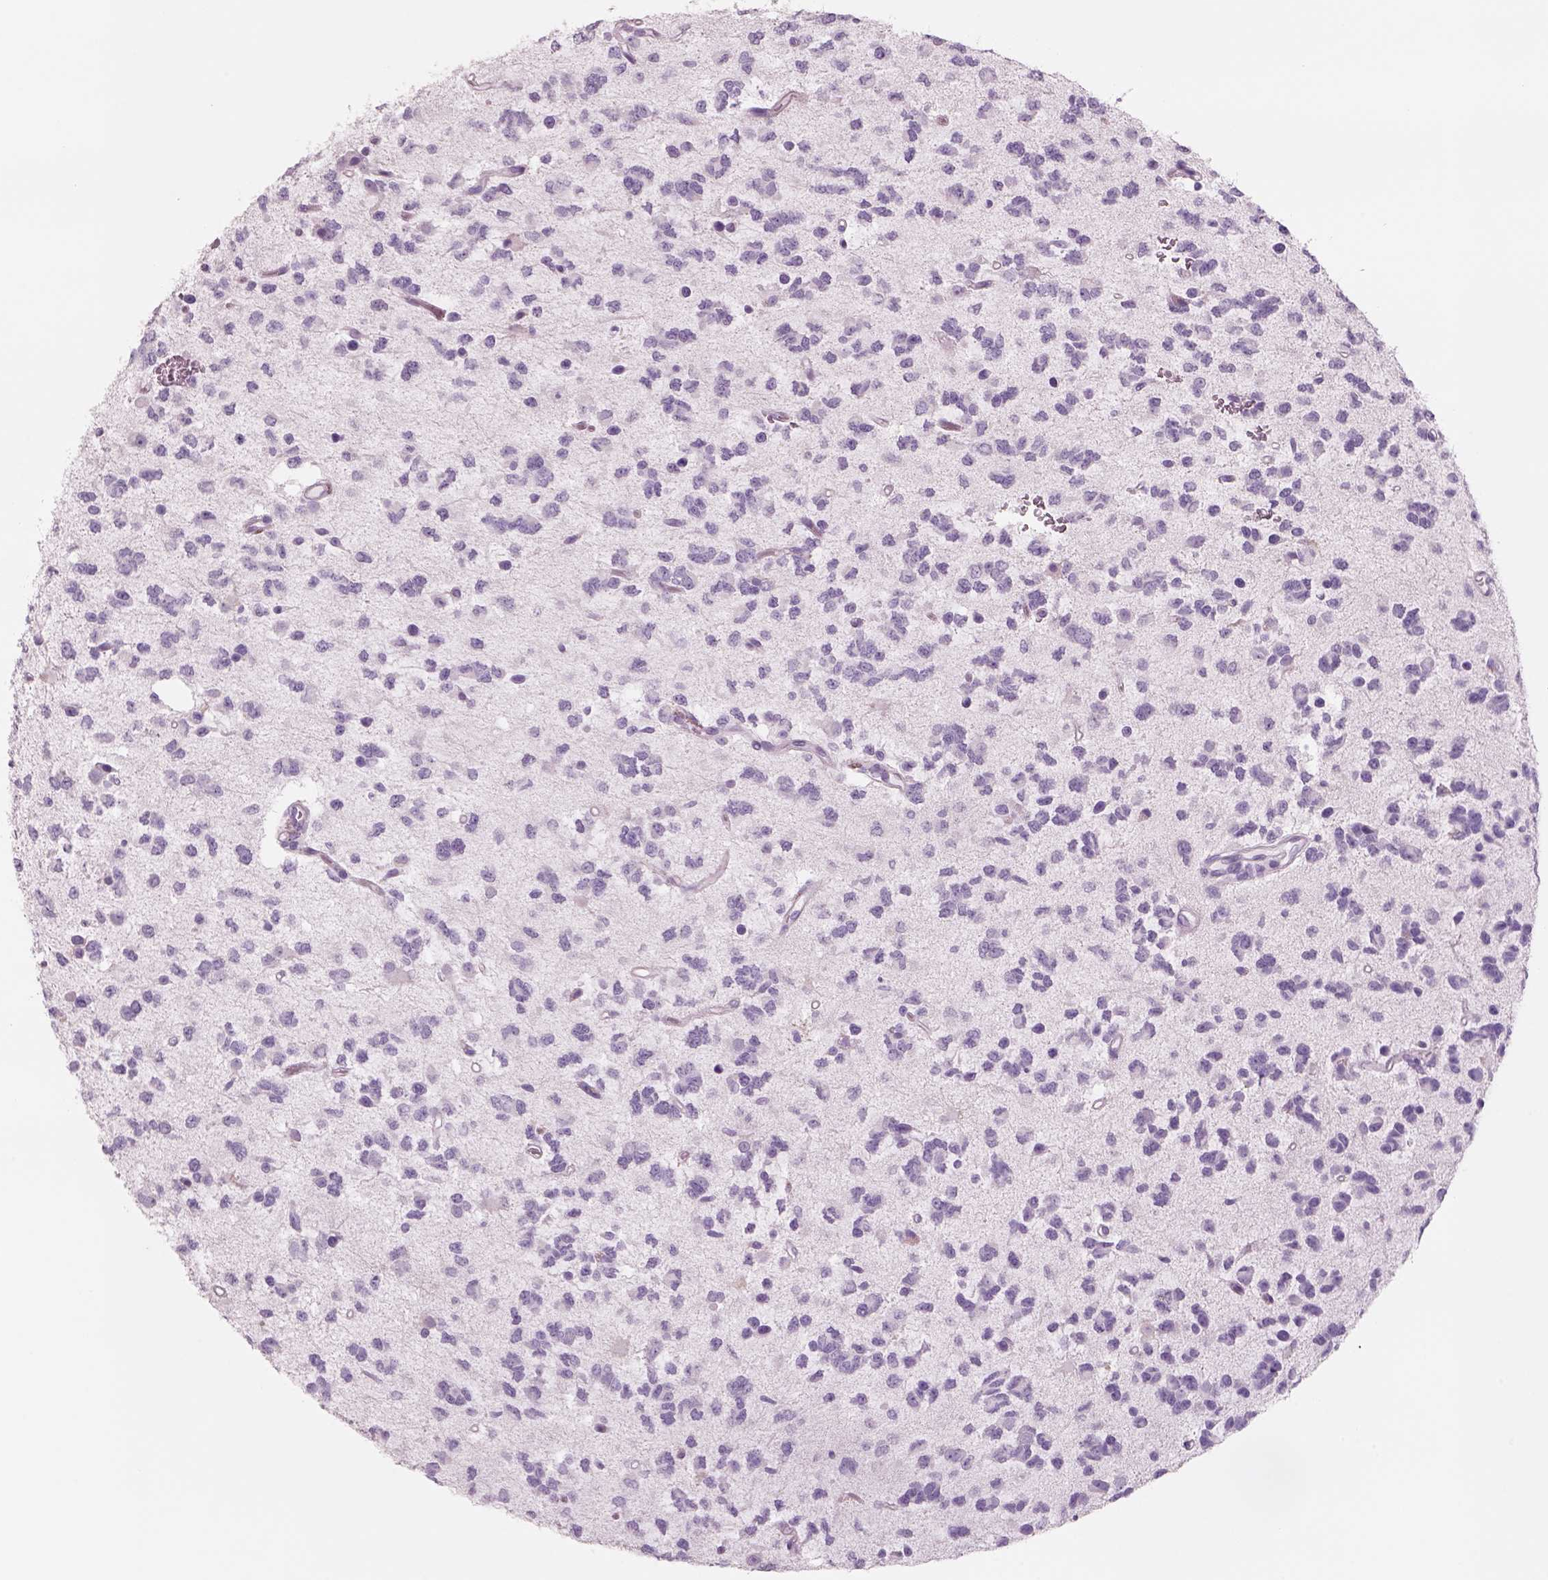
{"staining": {"intensity": "negative", "quantity": "none", "location": "none"}, "tissue": "glioma", "cell_type": "Tumor cells", "image_type": "cancer", "snomed": [{"axis": "morphology", "description": "Glioma, malignant, Low grade"}, {"axis": "topography", "description": "Brain"}], "caption": "The immunohistochemistry (IHC) photomicrograph has no significant positivity in tumor cells of glioma tissue.", "gene": "RHO", "patient": {"sex": "female", "age": 45}}